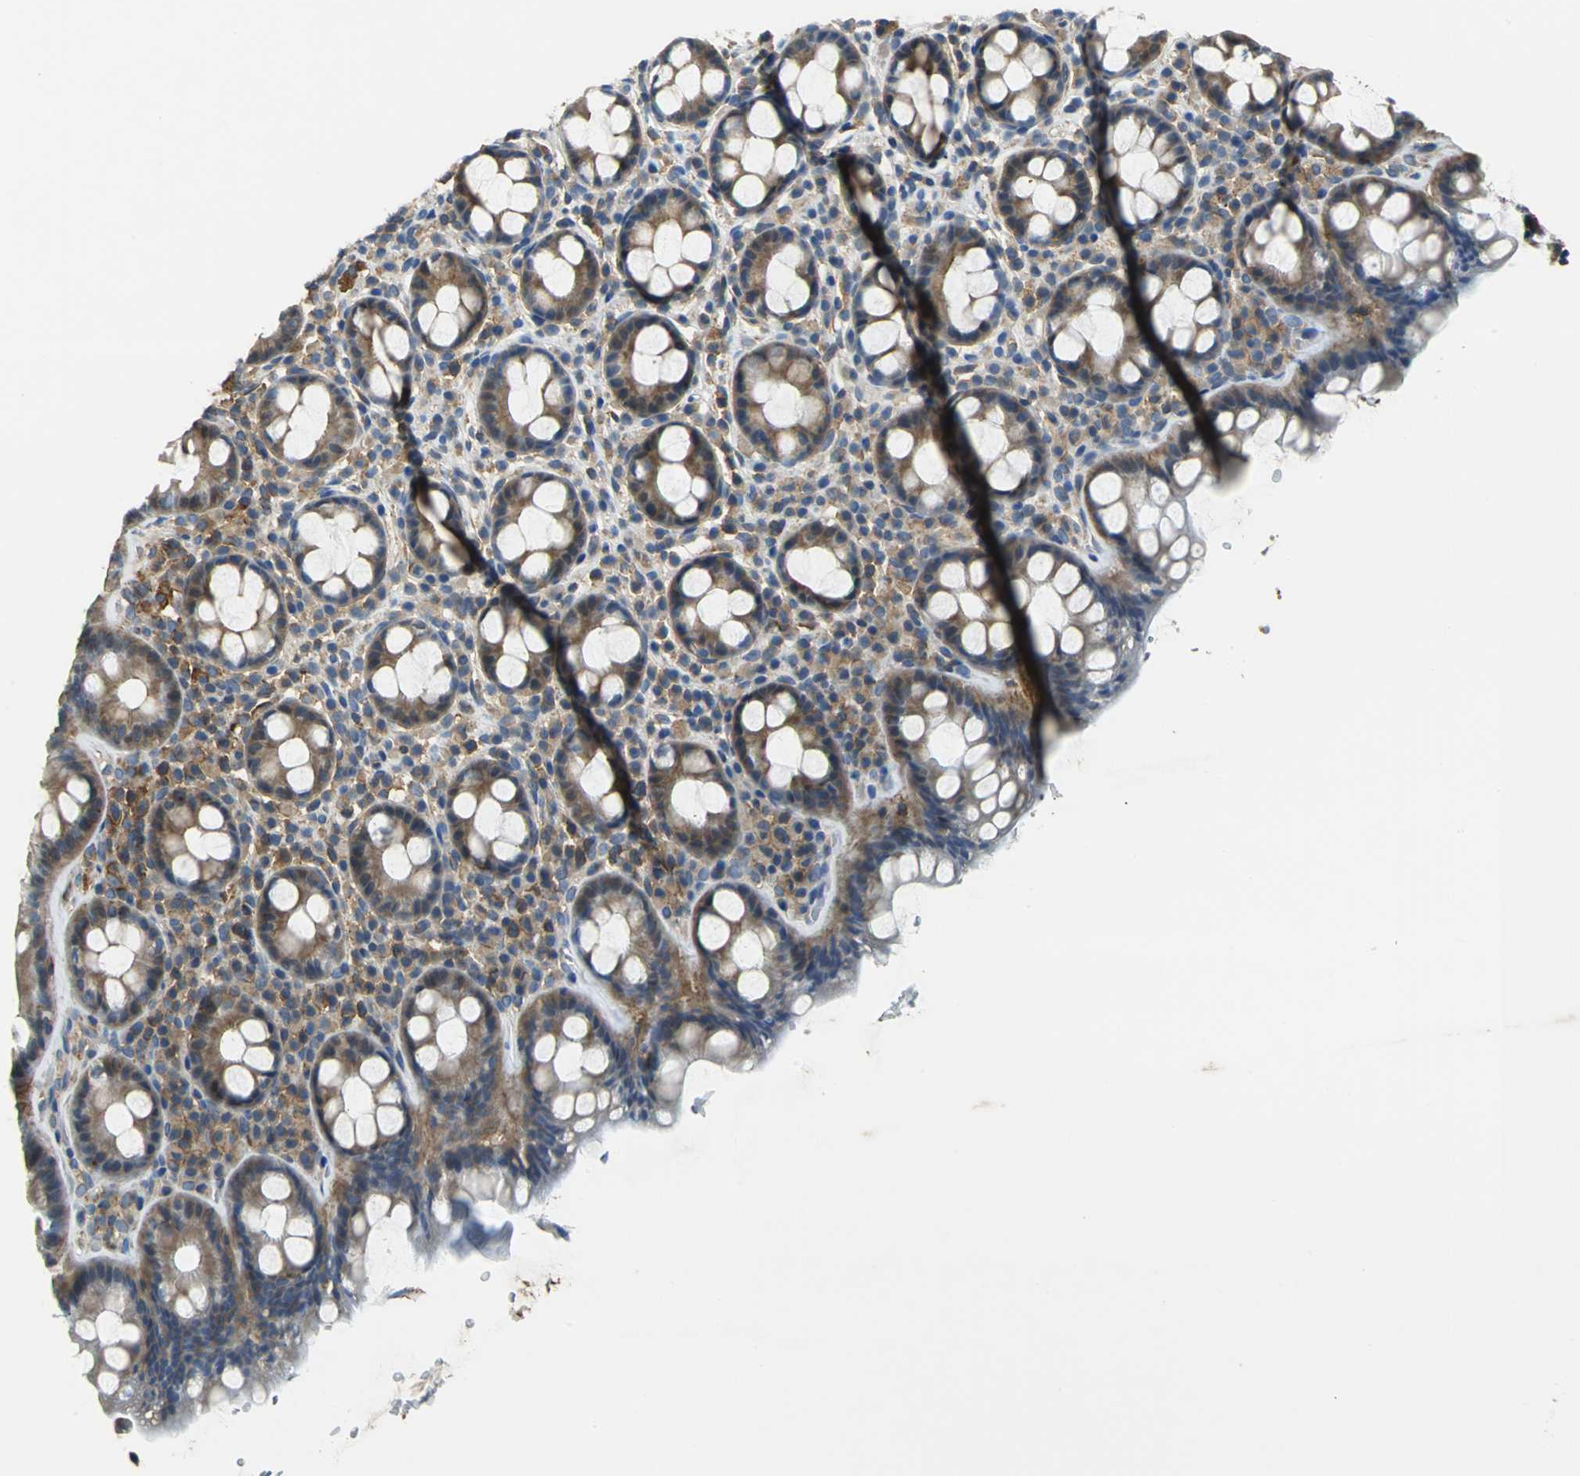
{"staining": {"intensity": "strong", "quantity": ">75%", "location": "cytoplasmic/membranous"}, "tissue": "rectum", "cell_type": "Glandular cells", "image_type": "normal", "snomed": [{"axis": "morphology", "description": "Normal tissue, NOS"}, {"axis": "topography", "description": "Rectum"}], "caption": "An image of rectum stained for a protein exhibits strong cytoplasmic/membranous brown staining in glandular cells.", "gene": "PARVA", "patient": {"sex": "male", "age": 92}}